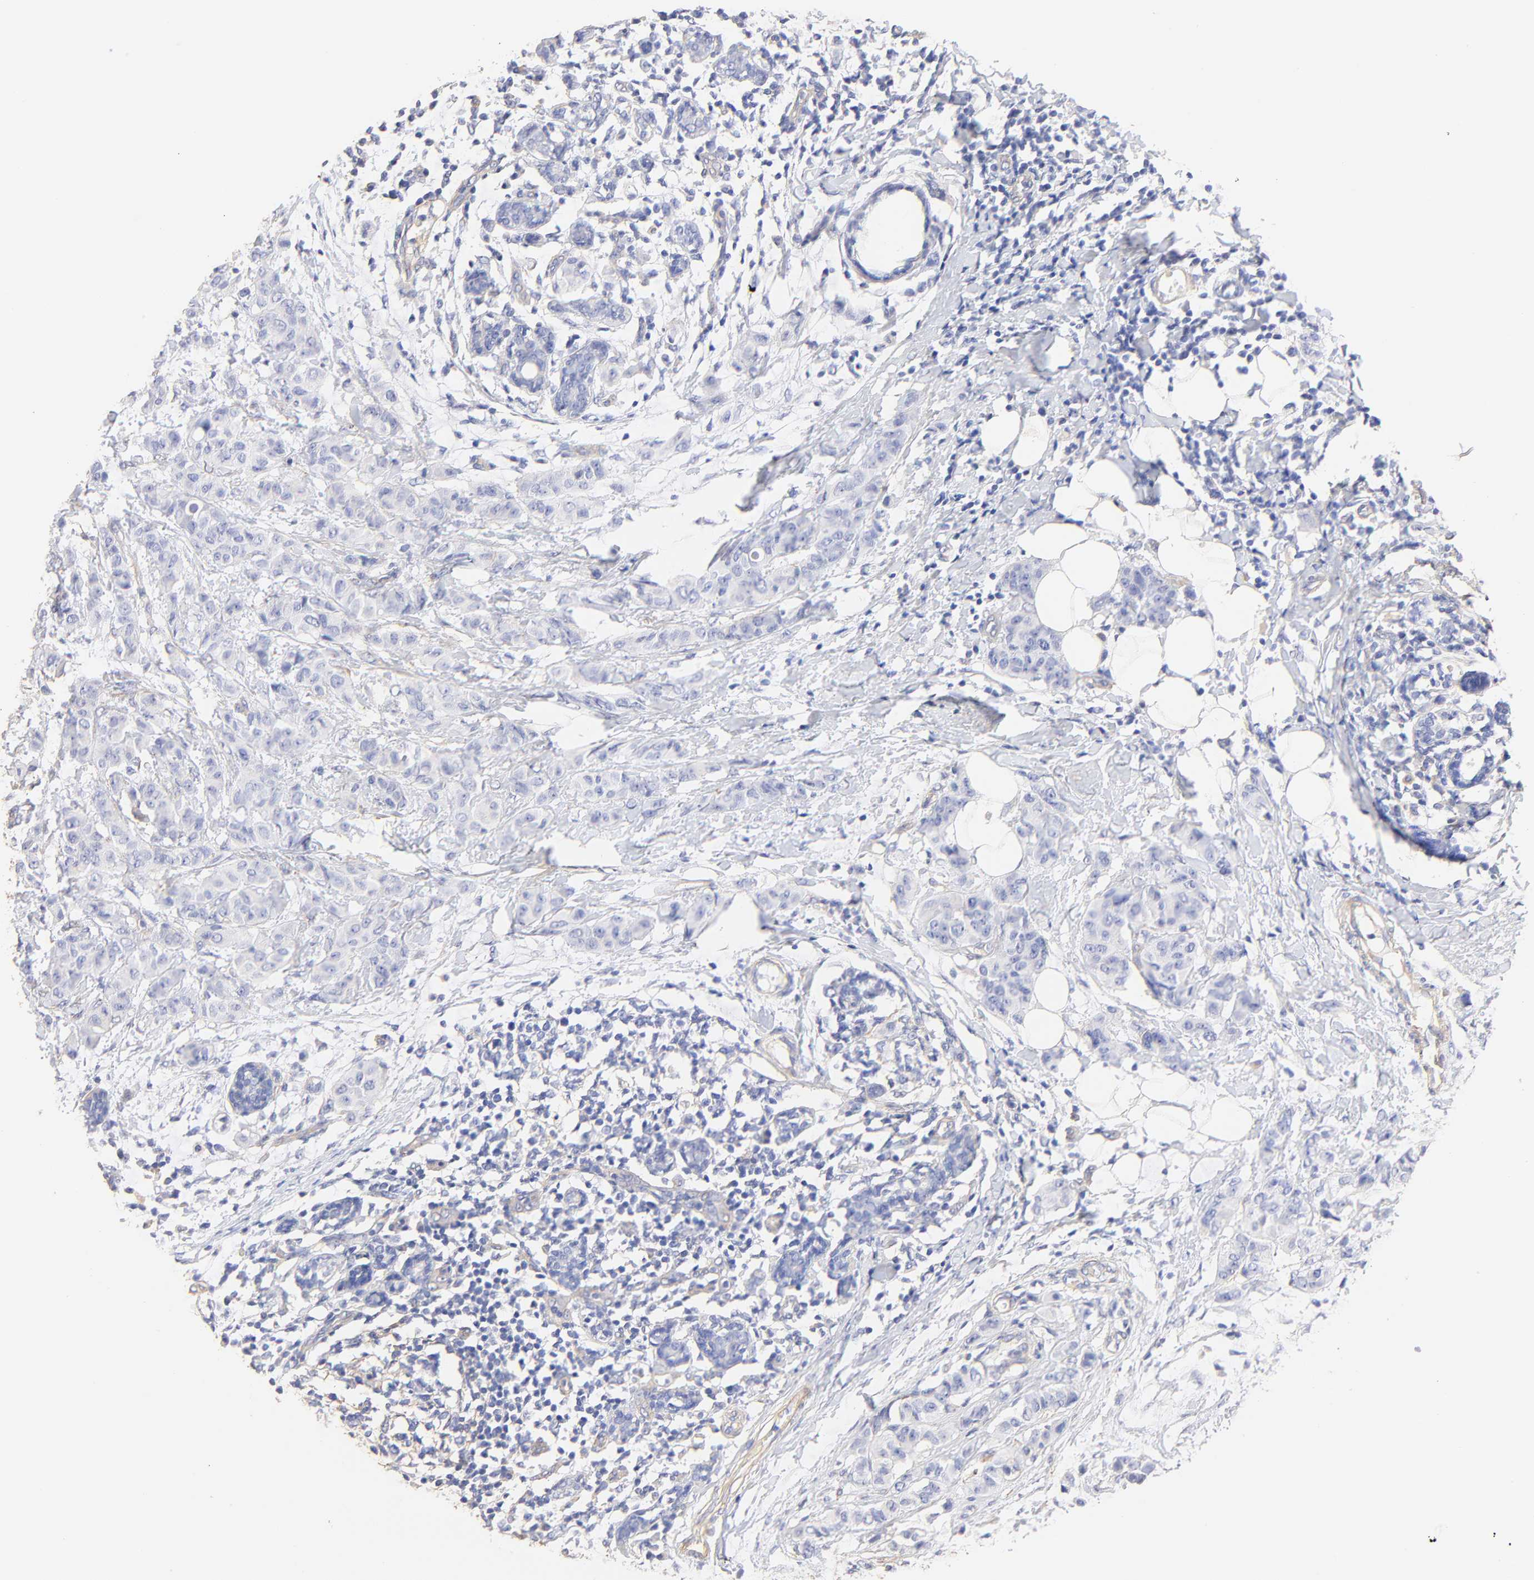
{"staining": {"intensity": "negative", "quantity": "none", "location": "none"}, "tissue": "breast cancer", "cell_type": "Tumor cells", "image_type": "cancer", "snomed": [{"axis": "morphology", "description": "Duct carcinoma"}, {"axis": "topography", "description": "Breast"}], "caption": "Human breast invasive ductal carcinoma stained for a protein using immunohistochemistry (IHC) reveals no positivity in tumor cells.", "gene": "ACTRT1", "patient": {"sex": "female", "age": 40}}